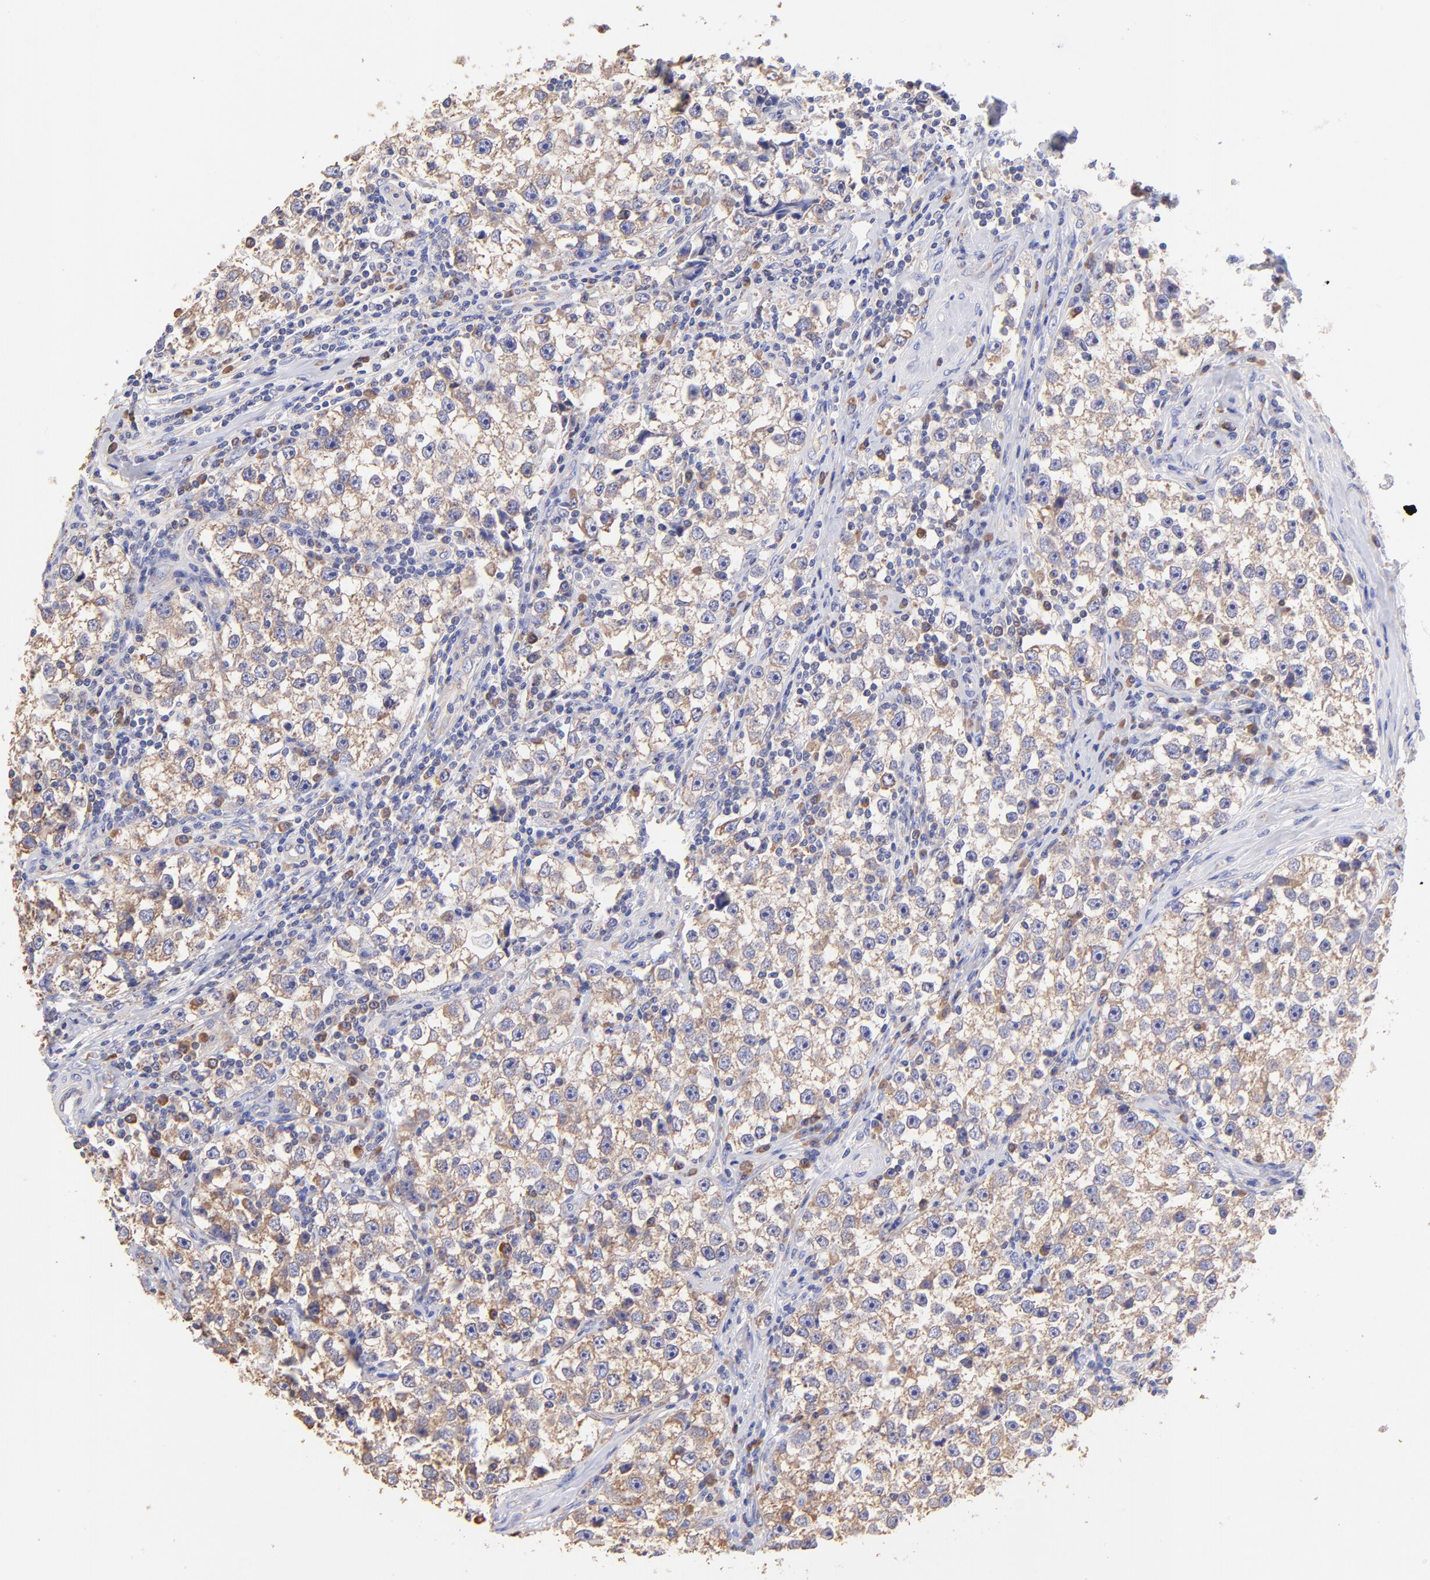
{"staining": {"intensity": "moderate", "quantity": ">75%", "location": "cytoplasmic/membranous"}, "tissue": "testis cancer", "cell_type": "Tumor cells", "image_type": "cancer", "snomed": [{"axis": "morphology", "description": "Seminoma, NOS"}, {"axis": "topography", "description": "Testis"}], "caption": "Immunohistochemical staining of human testis cancer exhibits moderate cytoplasmic/membranous protein positivity in approximately >75% of tumor cells.", "gene": "RPL30", "patient": {"sex": "male", "age": 32}}